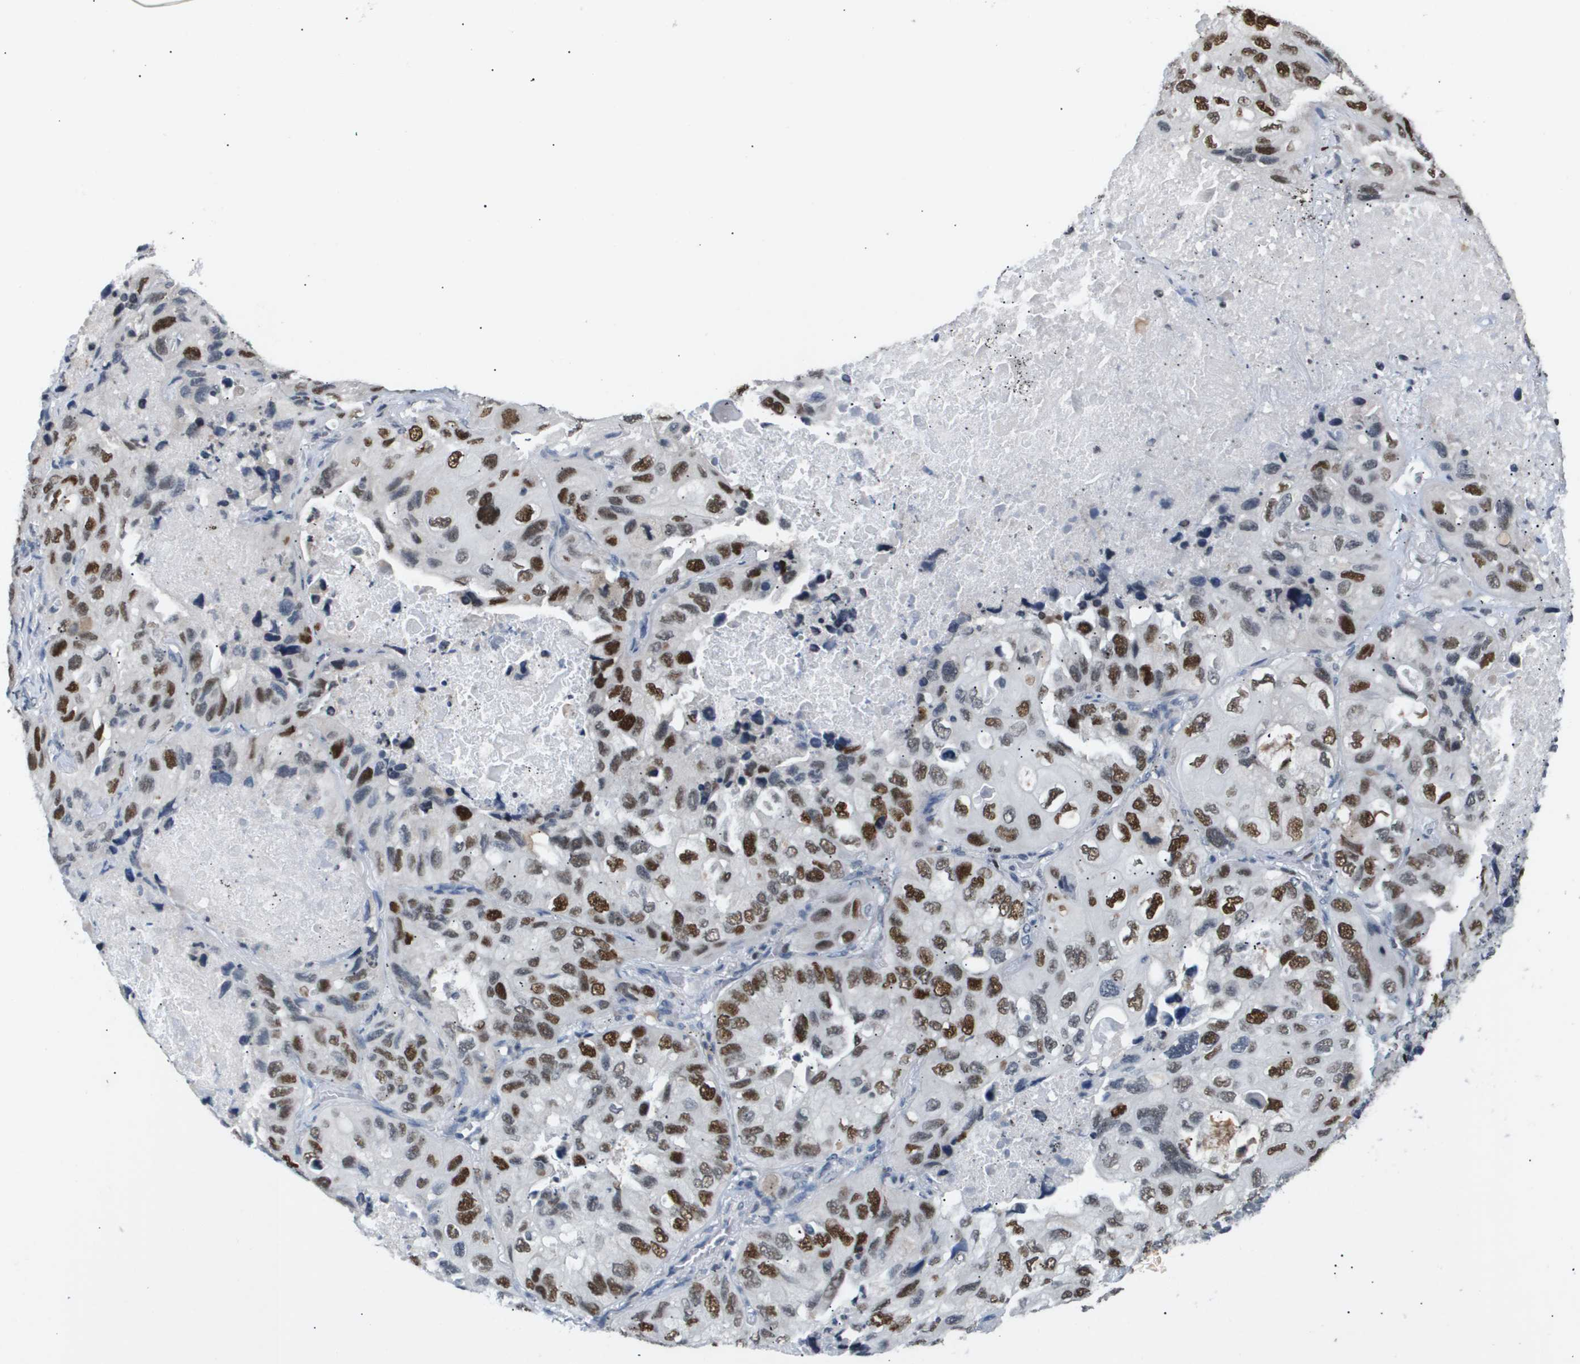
{"staining": {"intensity": "strong", "quantity": ">75%", "location": "nuclear"}, "tissue": "lung cancer", "cell_type": "Tumor cells", "image_type": "cancer", "snomed": [{"axis": "morphology", "description": "Squamous cell carcinoma, NOS"}, {"axis": "topography", "description": "Lung"}], "caption": "A high-resolution histopathology image shows immunohistochemistry (IHC) staining of lung cancer (squamous cell carcinoma), which exhibits strong nuclear staining in about >75% of tumor cells.", "gene": "ANAPC2", "patient": {"sex": "female", "age": 73}}